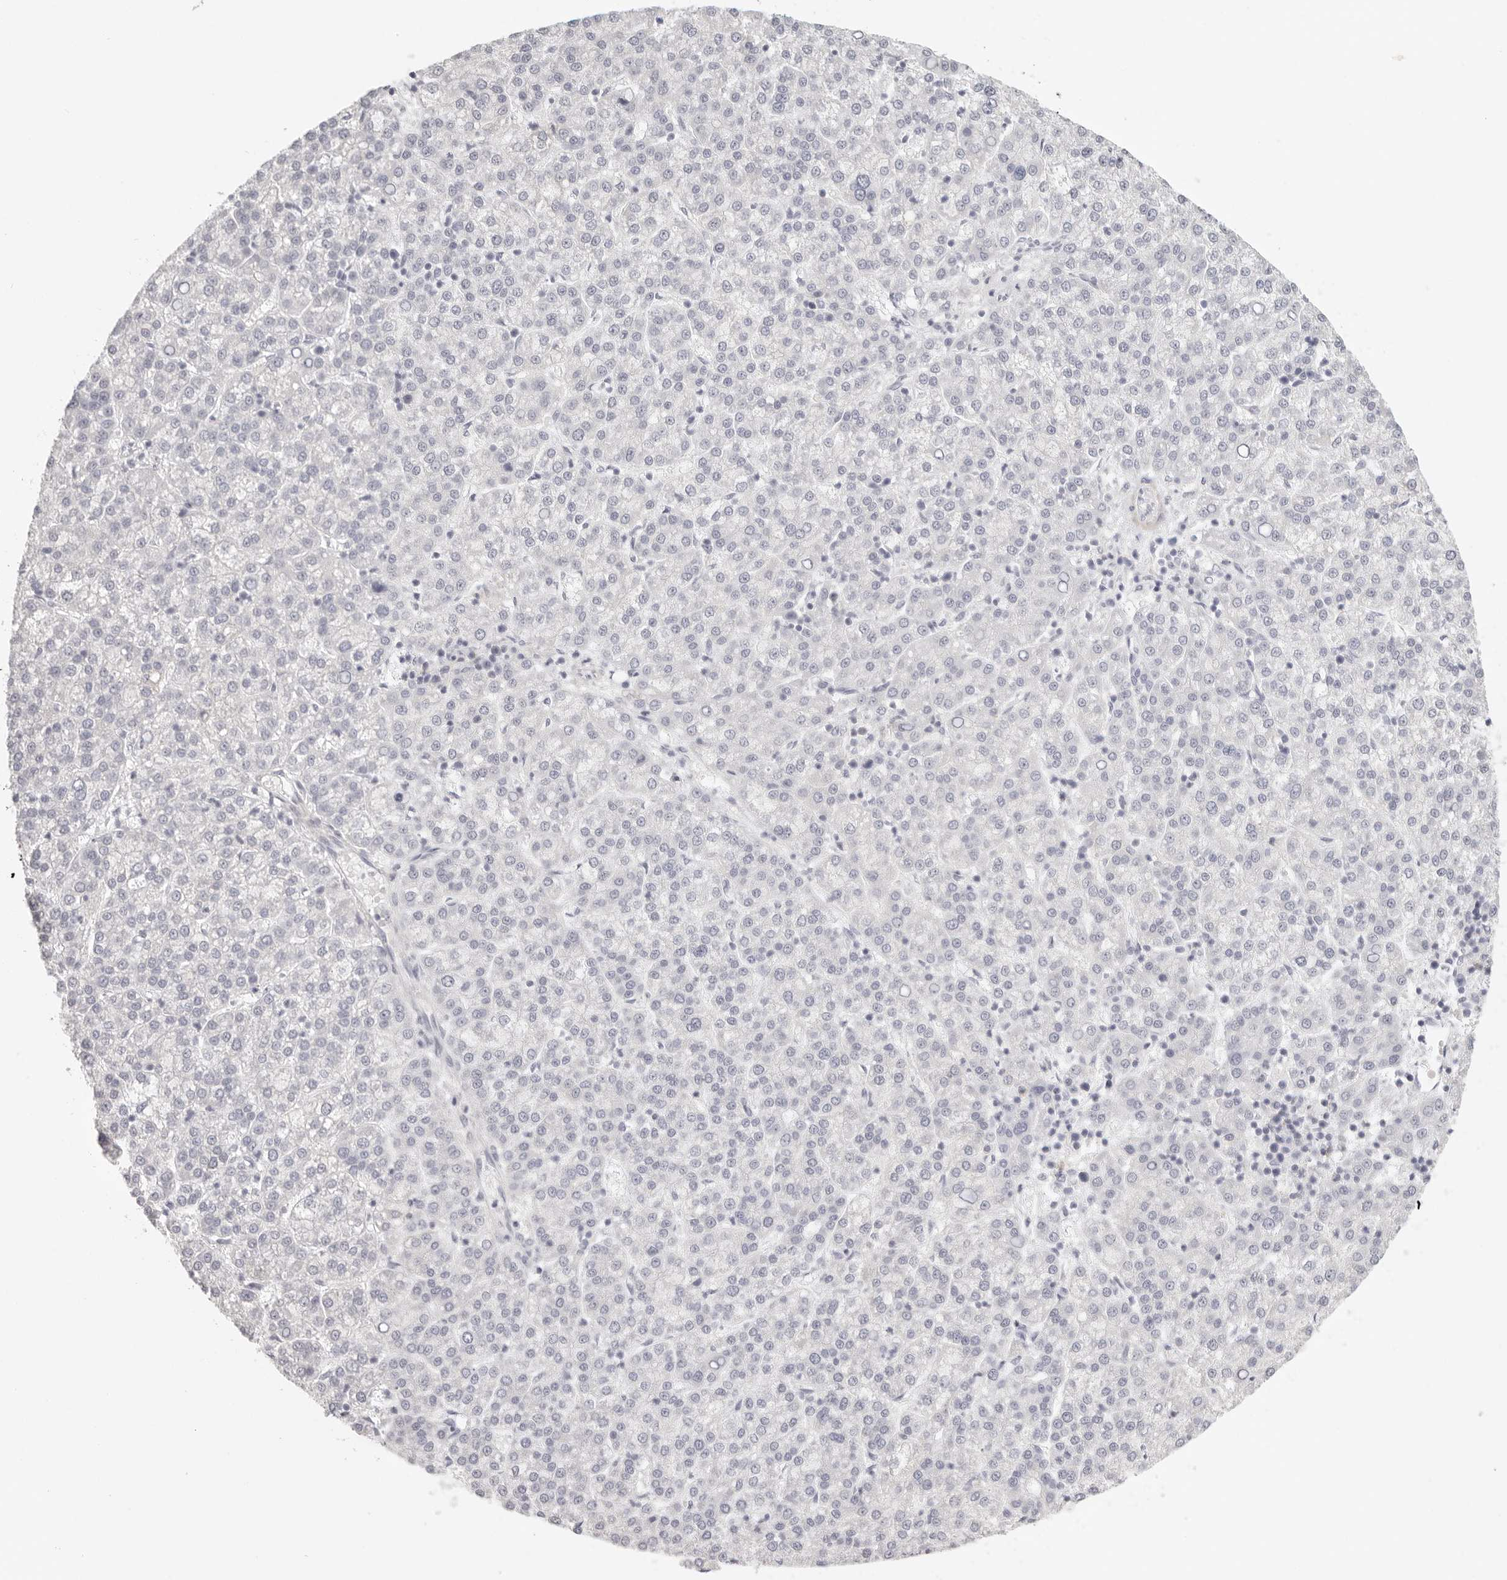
{"staining": {"intensity": "negative", "quantity": "none", "location": "none"}, "tissue": "liver cancer", "cell_type": "Tumor cells", "image_type": "cancer", "snomed": [{"axis": "morphology", "description": "Carcinoma, Hepatocellular, NOS"}, {"axis": "topography", "description": "Liver"}], "caption": "The micrograph reveals no staining of tumor cells in liver cancer.", "gene": "RXFP1", "patient": {"sex": "female", "age": 58}}